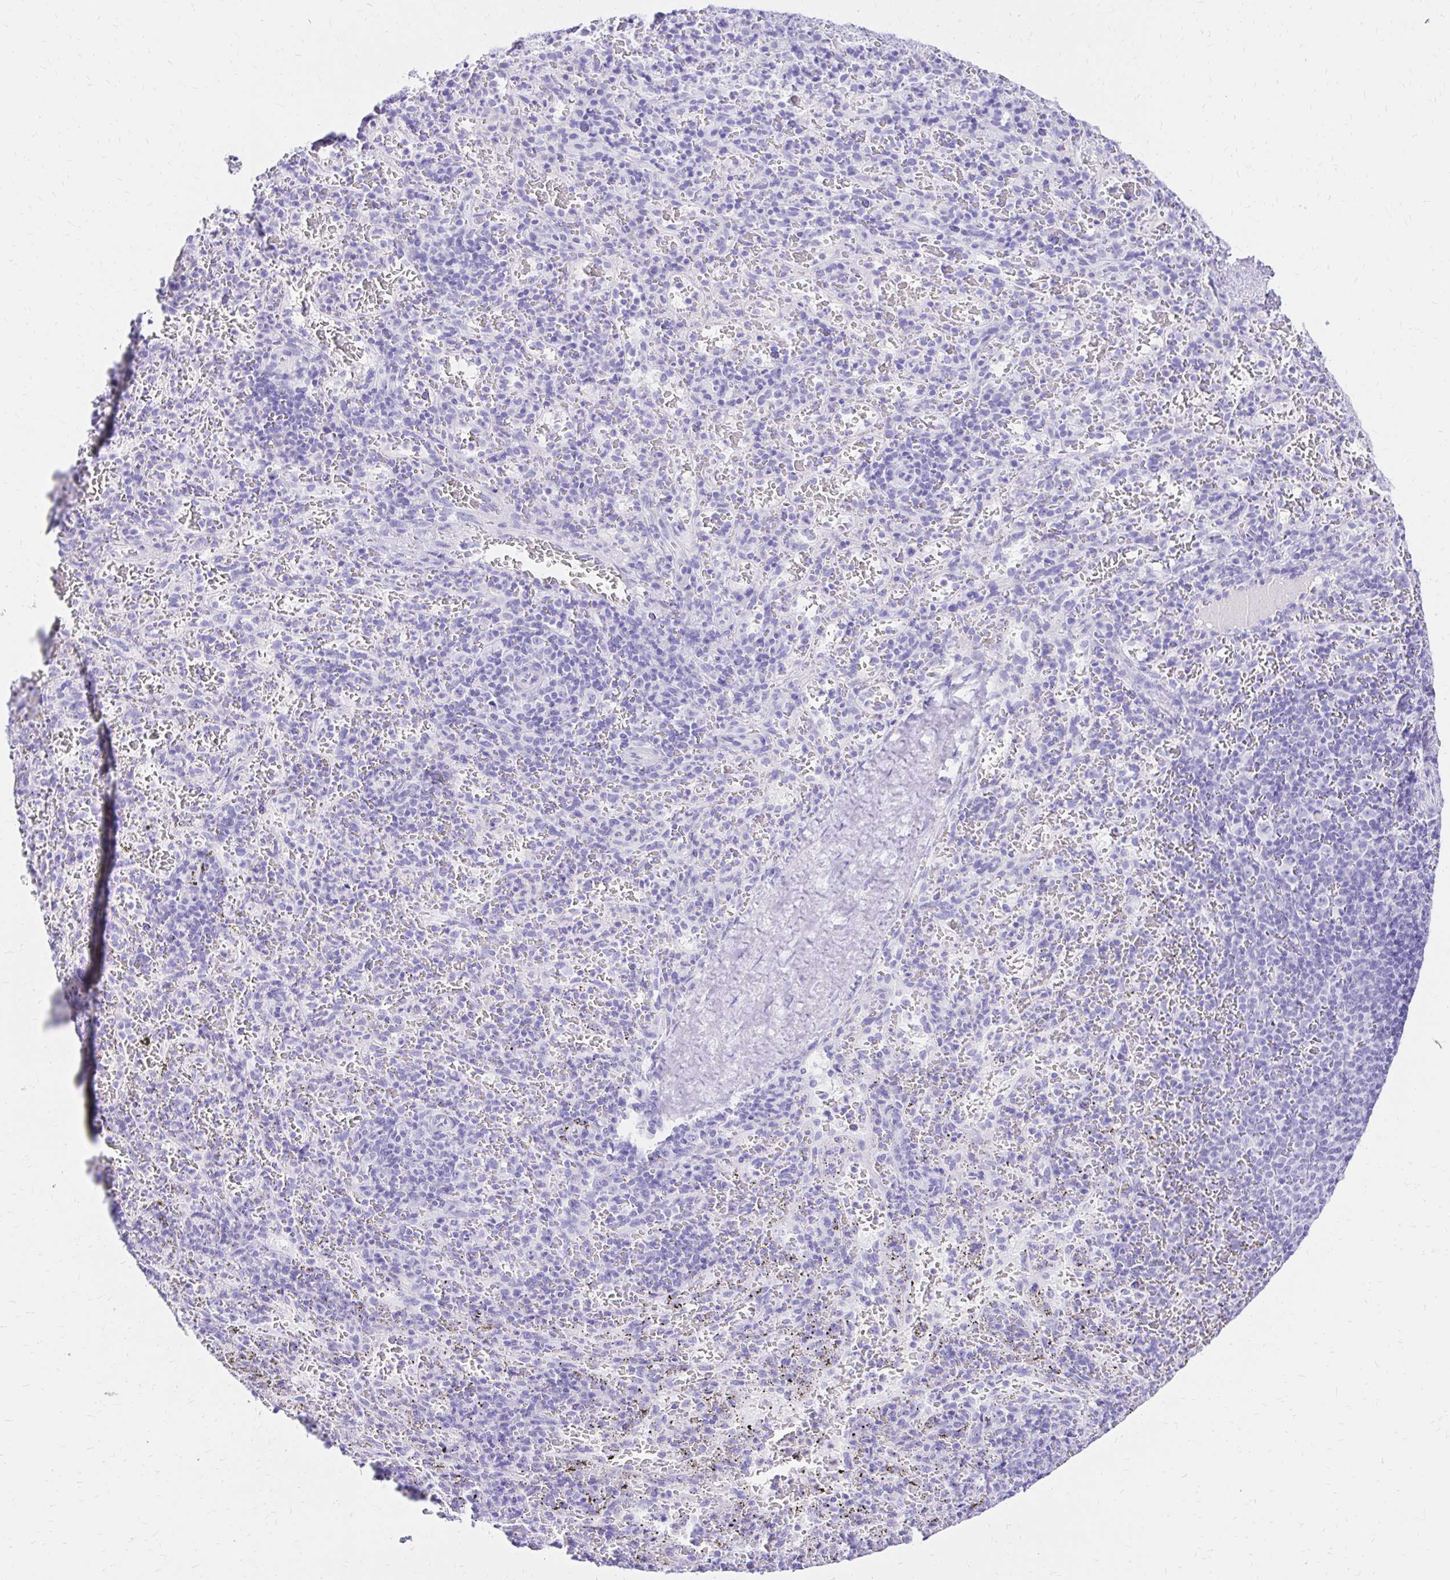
{"staining": {"intensity": "negative", "quantity": "none", "location": "none"}, "tissue": "spleen", "cell_type": "Cells in red pulp", "image_type": "normal", "snomed": [{"axis": "morphology", "description": "Normal tissue, NOS"}, {"axis": "topography", "description": "Spleen"}], "caption": "IHC of normal human spleen reveals no positivity in cells in red pulp. (Stains: DAB immunohistochemistry with hematoxylin counter stain, Microscopy: brightfield microscopy at high magnification).", "gene": "S100G", "patient": {"sex": "male", "age": 57}}